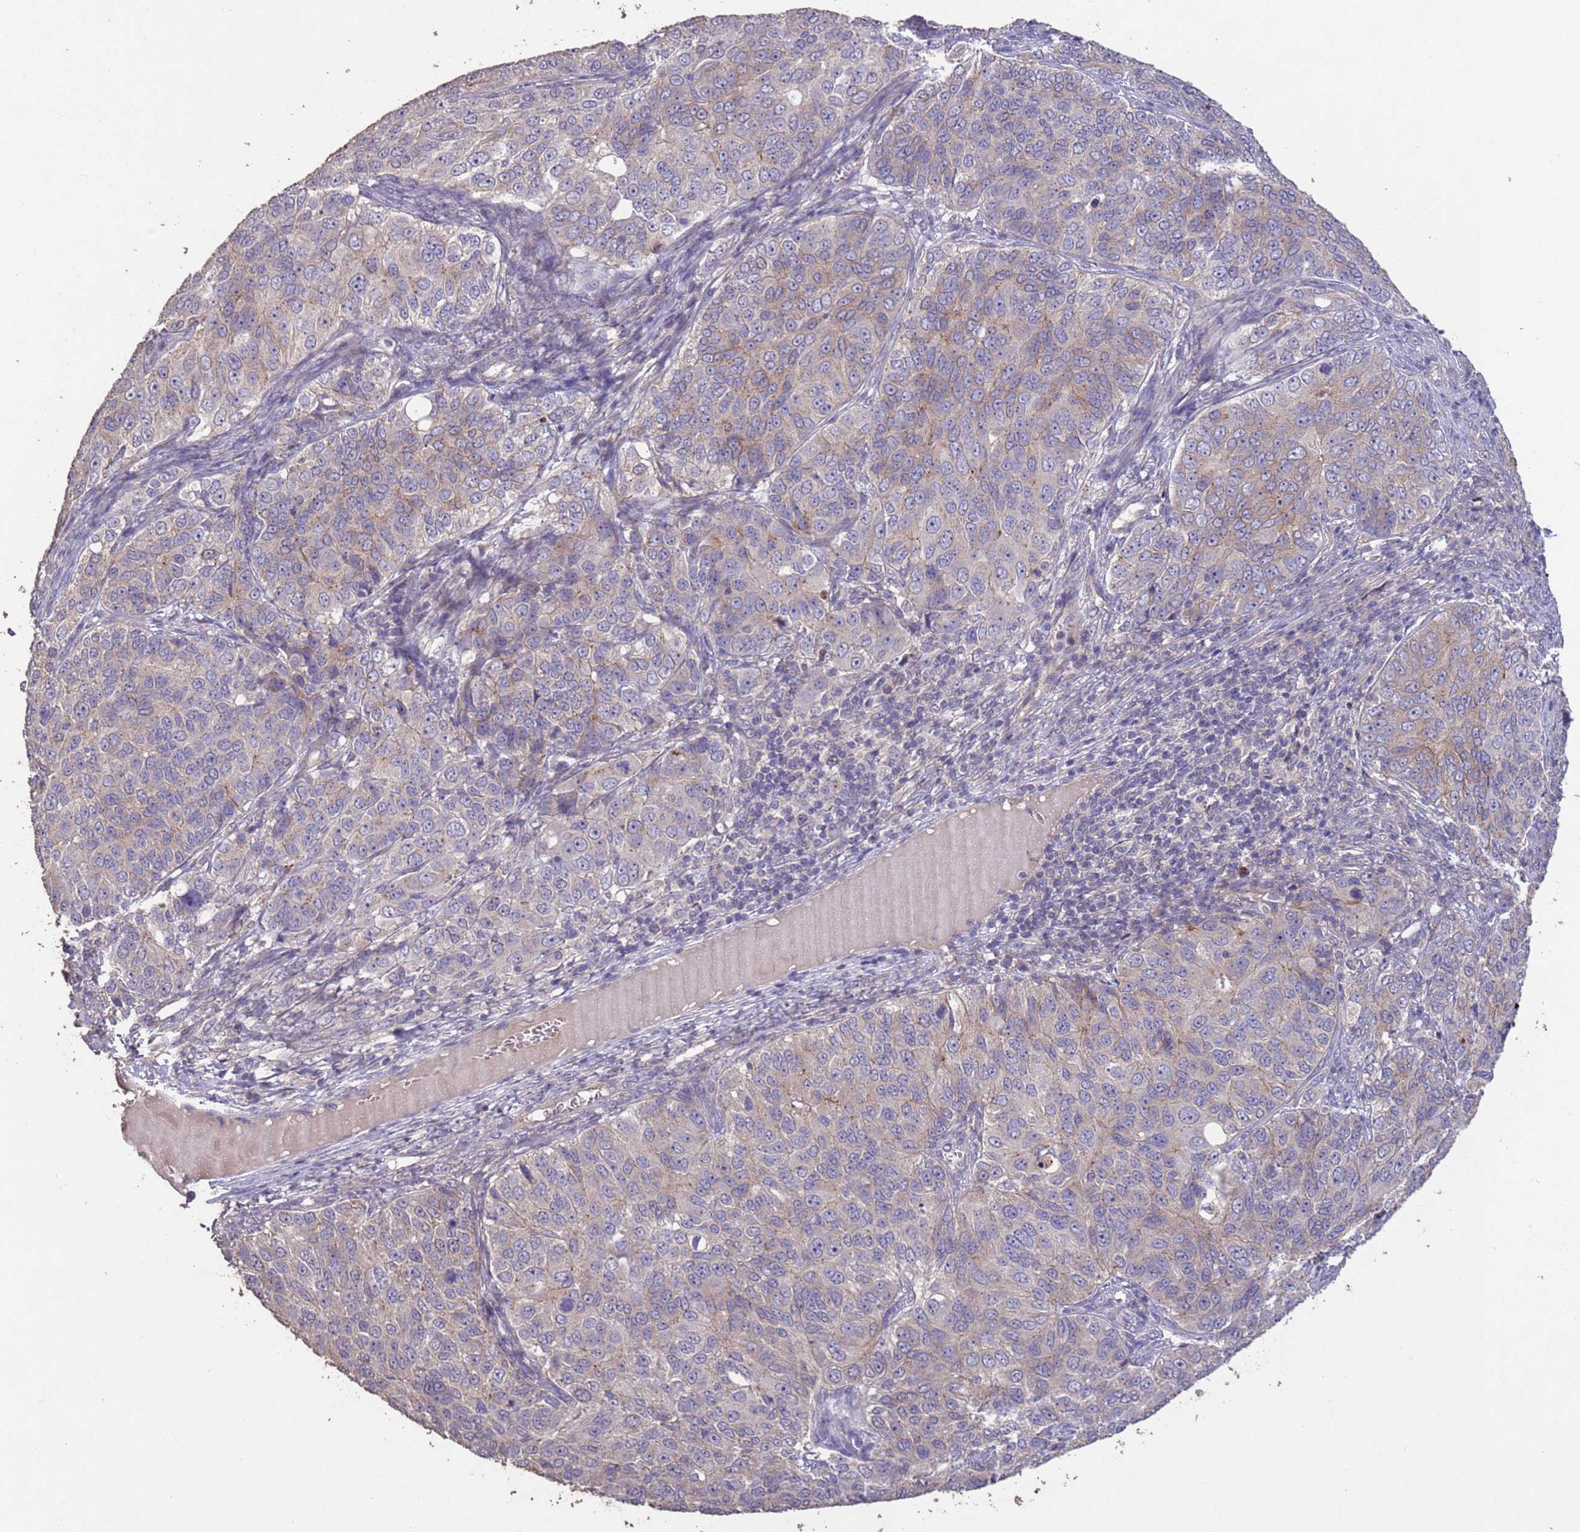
{"staining": {"intensity": "weak", "quantity": "25%-75%", "location": "cytoplasmic/membranous"}, "tissue": "ovarian cancer", "cell_type": "Tumor cells", "image_type": "cancer", "snomed": [{"axis": "morphology", "description": "Carcinoma, endometroid"}, {"axis": "topography", "description": "Ovary"}], "caption": "This micrograph reveals IHC staining of ovarian endometroid carcinoma, with low weak cytoplasmic/membranous expression in about 25%-75% of tumor cells.", "gene": "SLC9B2", "patient": {"sex": "female", "age": 51}}